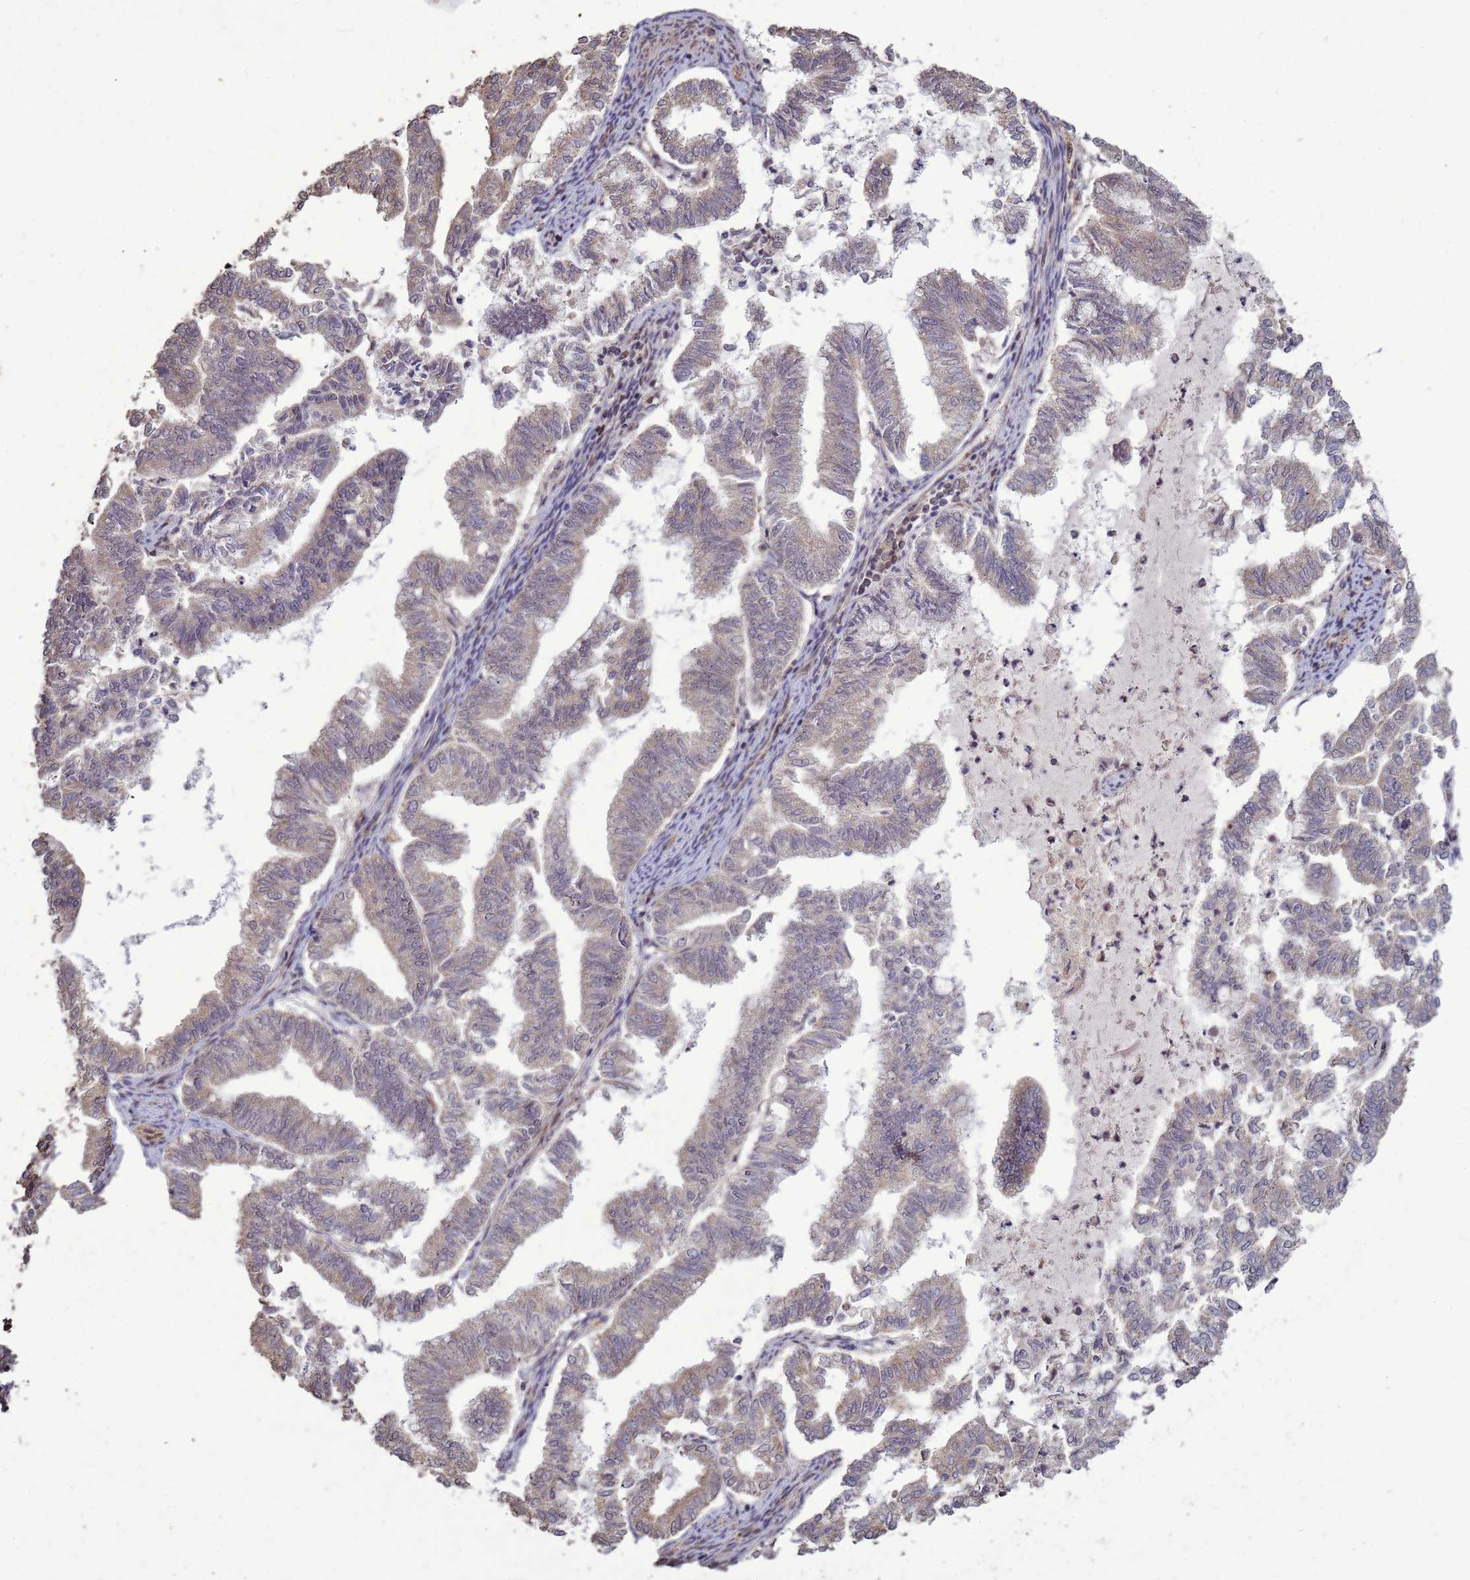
{"staining": {"intensity": "weak", "quantity": "25%-75%", "location": "cytoplasmic/membranous"}, "tissue": "endometrial cancer", "cell_type": "Tumor cells", "image_type": "cancer", "snomed": [{"axis": "morphology", "description": "Adenocarcinoma, NOS"}, {"axis": "topography", "description": "Endometrium"}], "caption": "Endometrial cancer tissue shows weak cytoplasmic/membranous positivity in about 25%-75% of tumor cells, visualized by immunohistochemistry.", "gene": "CRBN", "patient": {"sex": "female", "age": 79}}